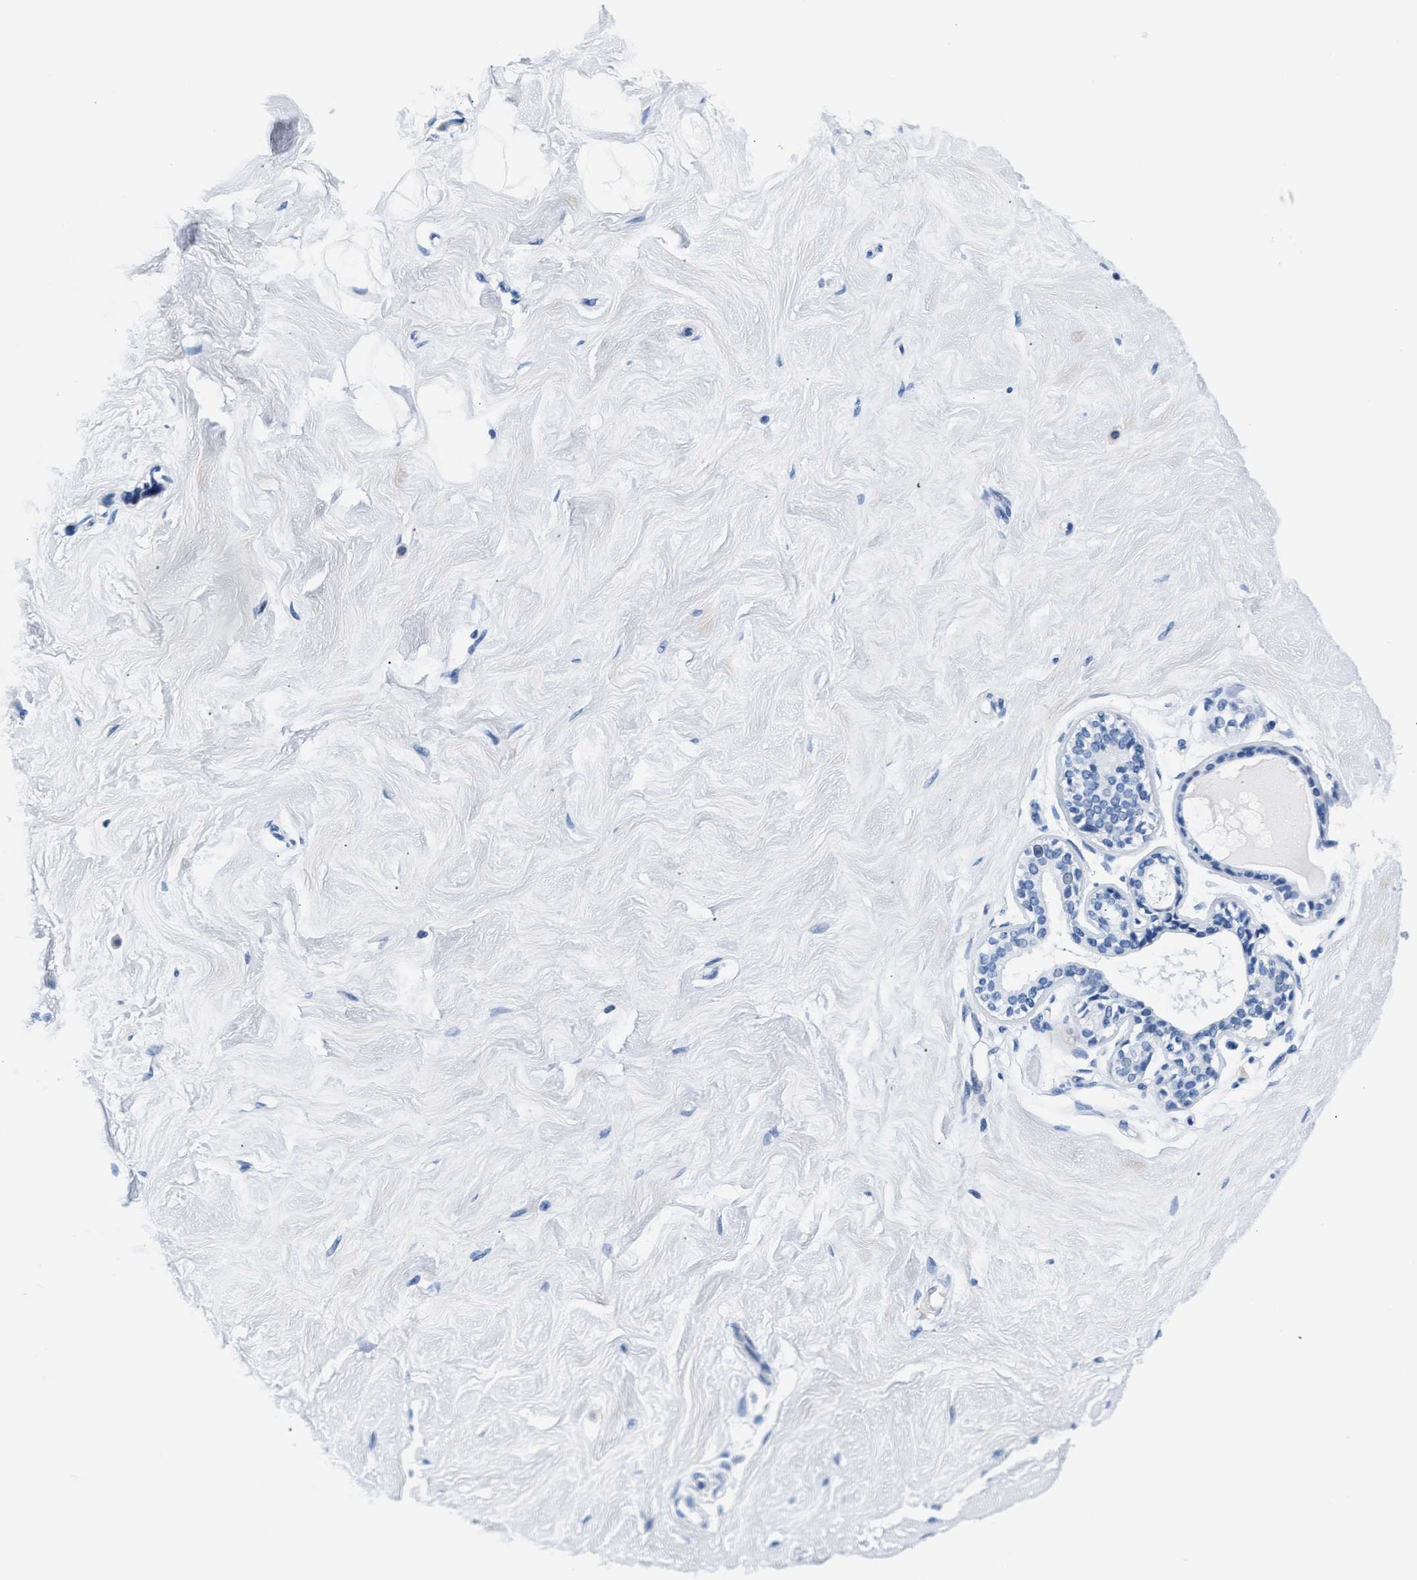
{"staining": {"intensity": "negative", "quantity": "none", "location": "none"}, "tissue": "breast", "cell_type": "Adipocytes", "image_type": "normal", "snomed": [{"axis": "morphology", "description": "Normal tissue, NOS"}, {"axis": "topography", "description": "Breast"}], "caption": "DAB (3,3'-diaminobenzidine) immunohistochemical staining of benign human breast shows no significant expression in adipocytes. (DAB immunohistochemistry visualized using brightfield microscopy, high magnification).", "gene": "MMP8", "patient": {"sex": "female", "age": 23}}